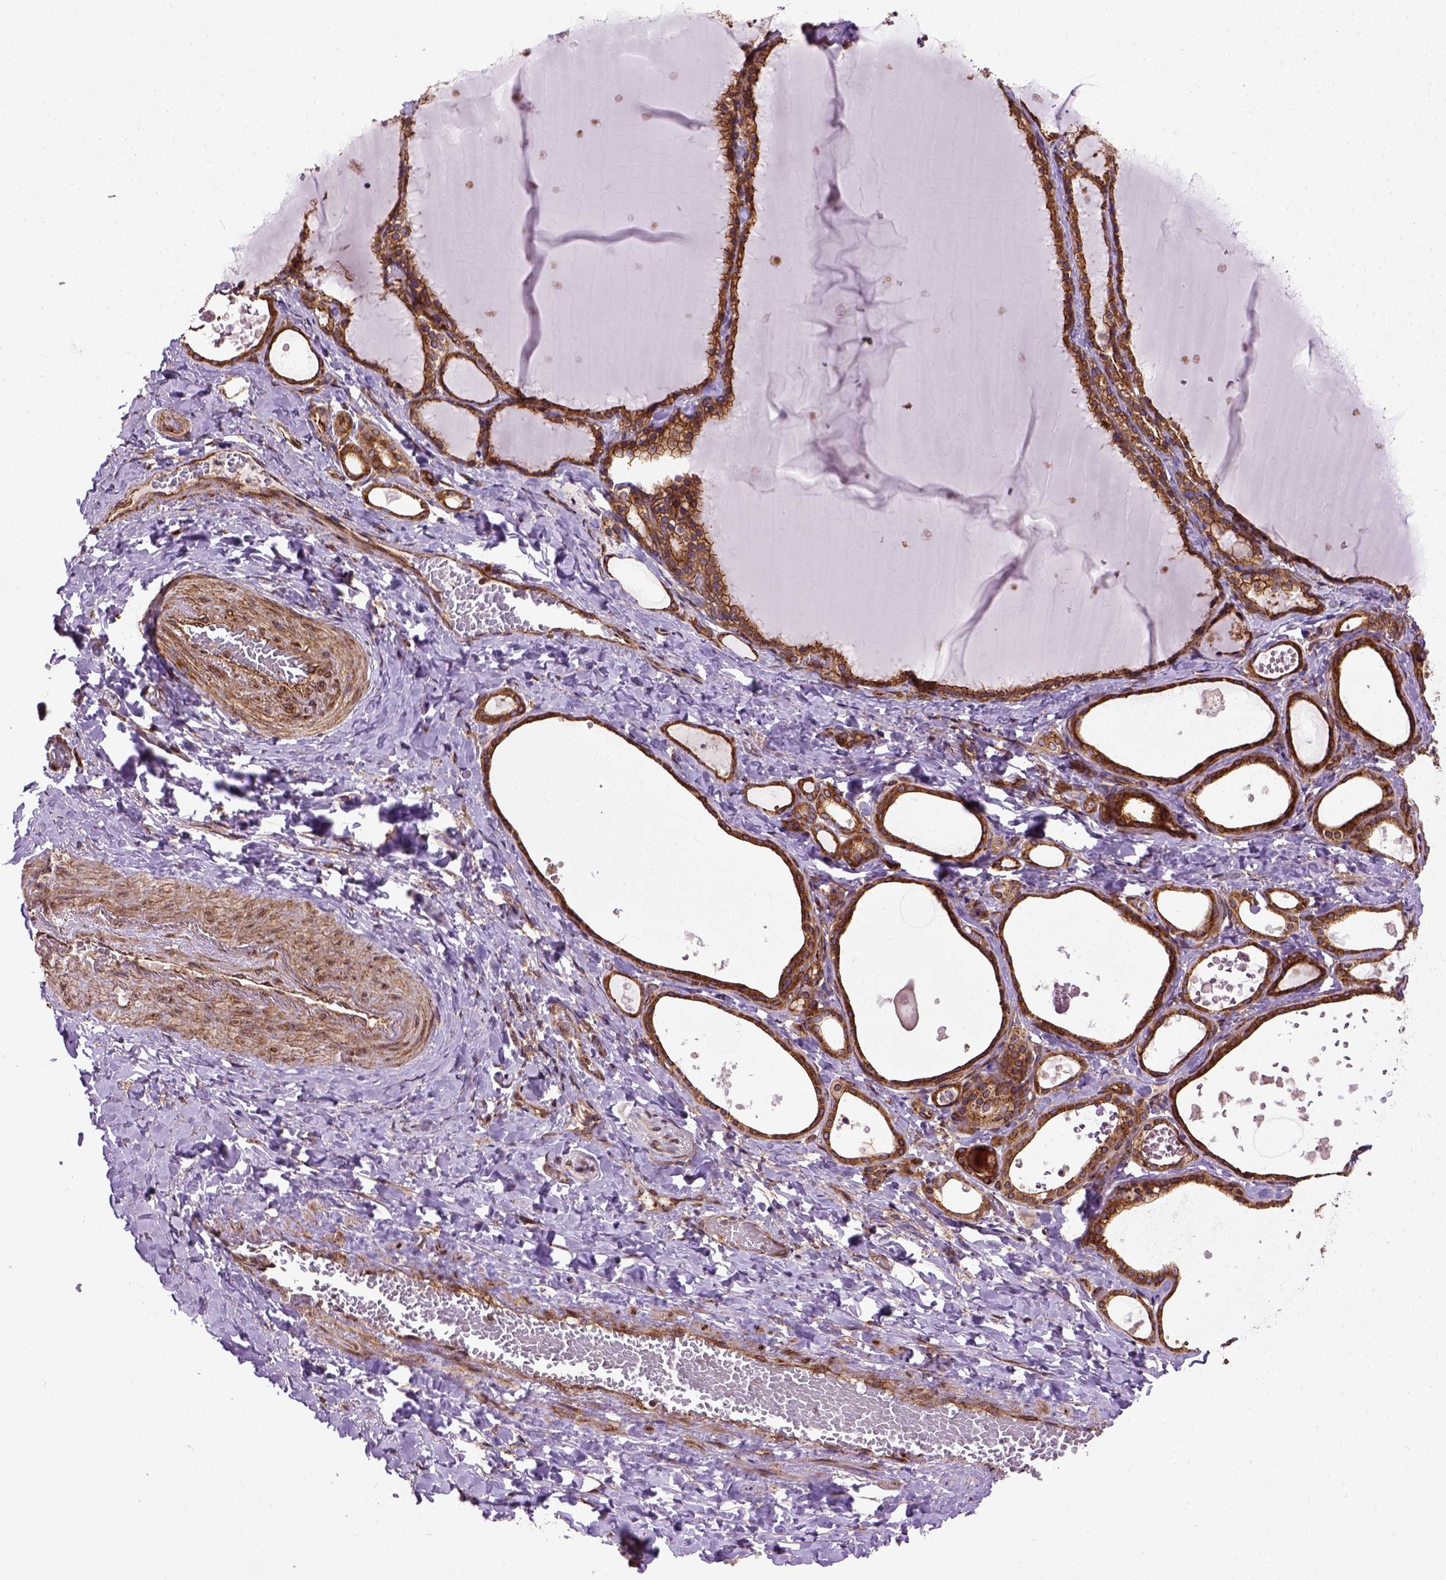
{"staining": {"intensity": "strong", "quantity": ">75%", "location": "cytoplasmic/membranous"}, "tissue": "thyroid gland", "cell_type": "Glandular cells", "image_type": "normal", "snomed": [{"axis": "morphology", "description": "Normal tissue, NOS"}, {"axis": "topography", "description": "Thyroid gland"}], "caption": "A brown stain labels strong cytoplasmic/membranous expression of a protein in glandular cells of unremarkable human thyroid gland.", "gene": "CAPRIN1", "patient": {"sex": "female", "age": 56}}